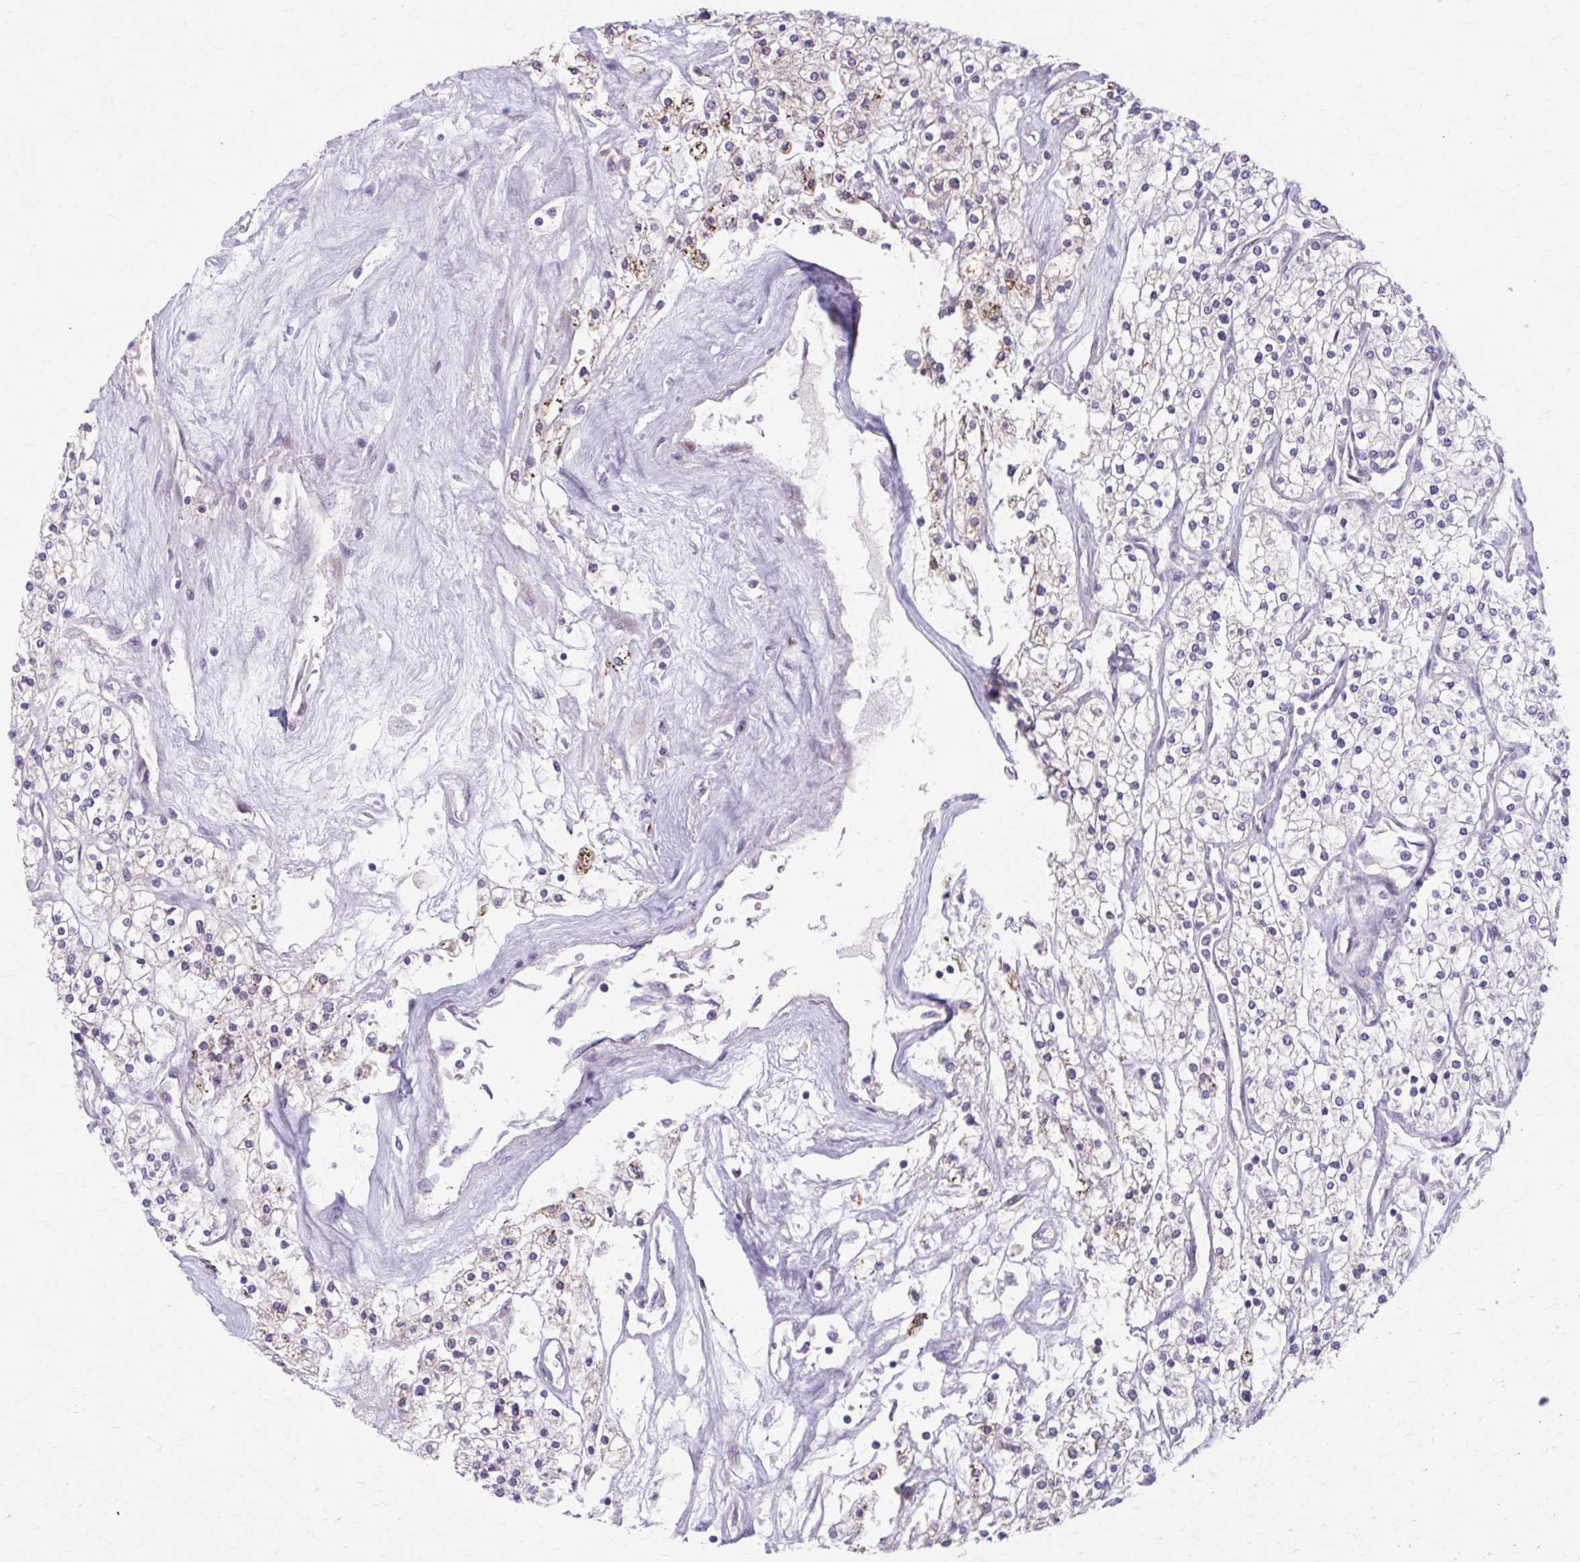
{"staining": {"intensity": "weak", "quantity": "<25%", "location": "cytoplasmic/membranous"}, "tissue": "renal cancer", "cell_type": "Tumor cells", "image_type": "cancer", "snomed": [{"axis": "morphology", "description": "Adenocarcinoma, NOS"}, {"axis": "topography", "description": "Kidney"}], "caption": "Renal cancer (adenocarcinoma) stained for a protein using IHC reveals no expression tumor cells.", "gene": "CHST3", "patient": {"sex": "male", "age": 80}}